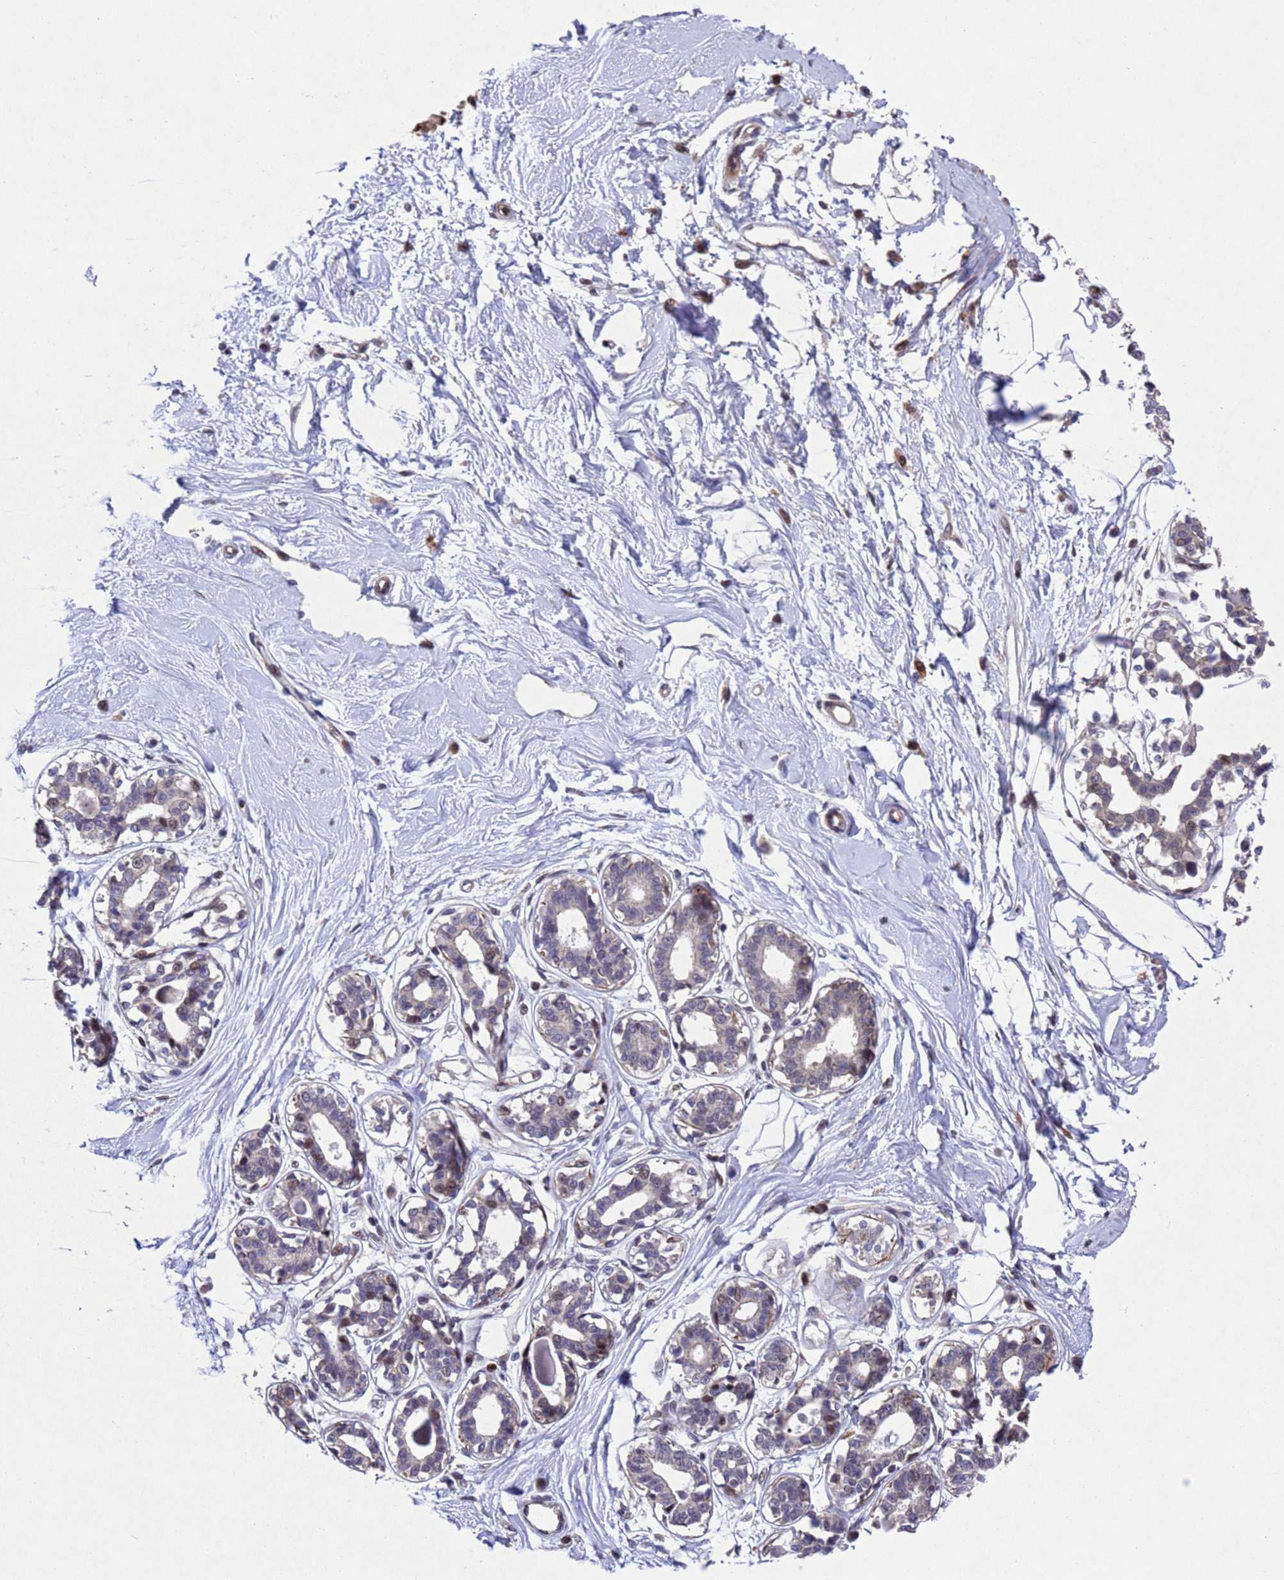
{"staining": {"intensity": "weak", "quantity": "25%-75%", "location": "nuclear"}, "tissue": "breast", "cell_type": "Adipocytes", "image_type": "normal", "snomed": [{"axis": "morphology", "description": "Normal tissue, NOS"}, {"axis": "topography", "description": "Breast"}], "caption": "Immunohistochemical staining of benign human breast exhibits 25%-75% levels of weak nuclear protein staining in approximately 25%-75% of adipocytes.", "gene": "TBK1", "patient": {"sex": "female", "age": 45}}